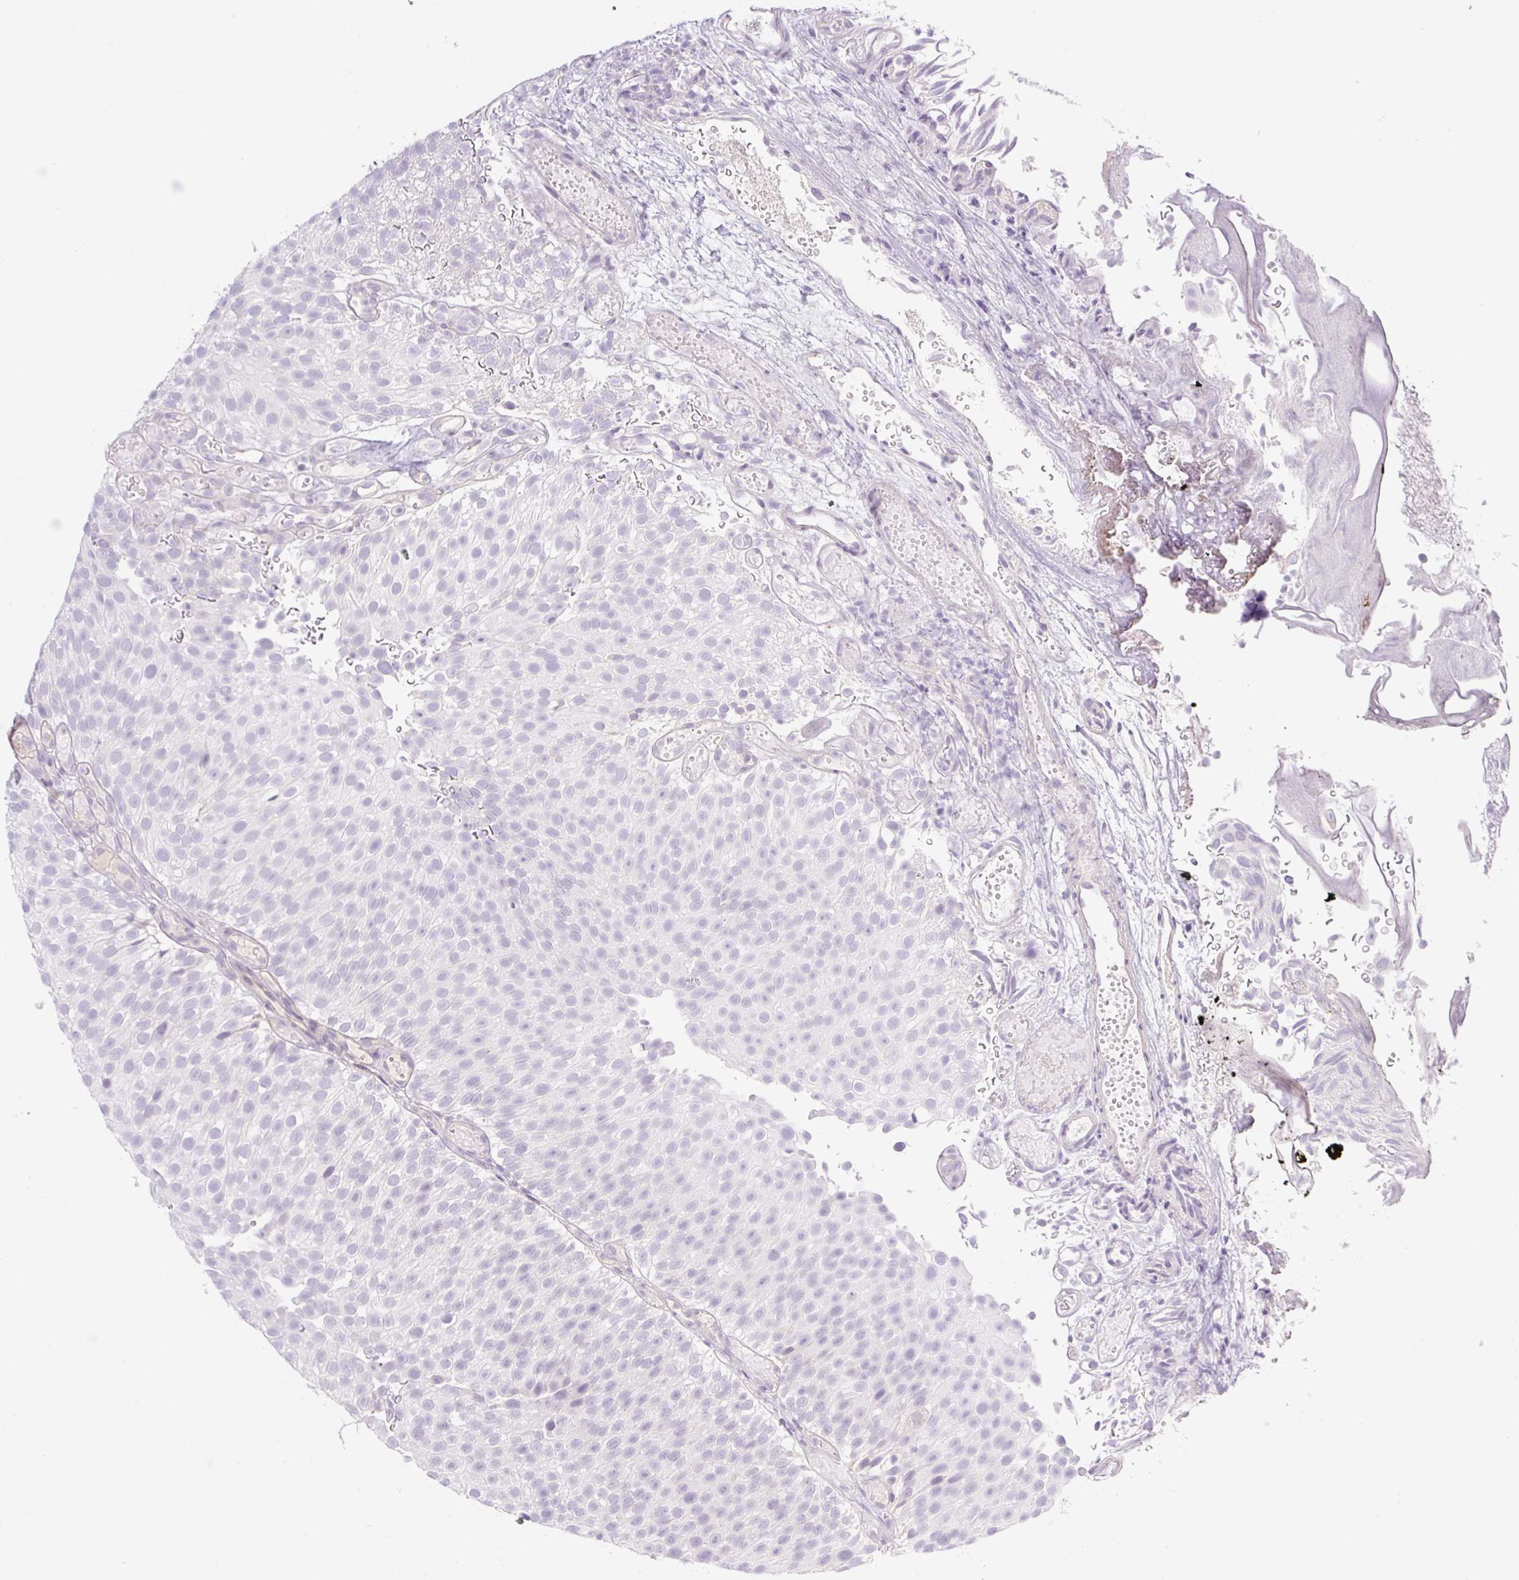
{"staining": {"intensity": "negative", "quantity": "none", "location": "none"}, "tissue": "urothelial cancer", "cell_type": "Tumor cells", "image_type": "cancer", "snomed": [{"axis": "morphology", "description": "Urothelial carcinoma, Low grade"}, {"axis": "topography", "description": "Urinary bladder"}], "caption": "IHC micrograph of human low-grade urothelial carcinoma stained for a protein (brown), which shows no positivity in tumor cells.", "gene": "MIA2", "patient": {"sex": "male", "age": 78}}